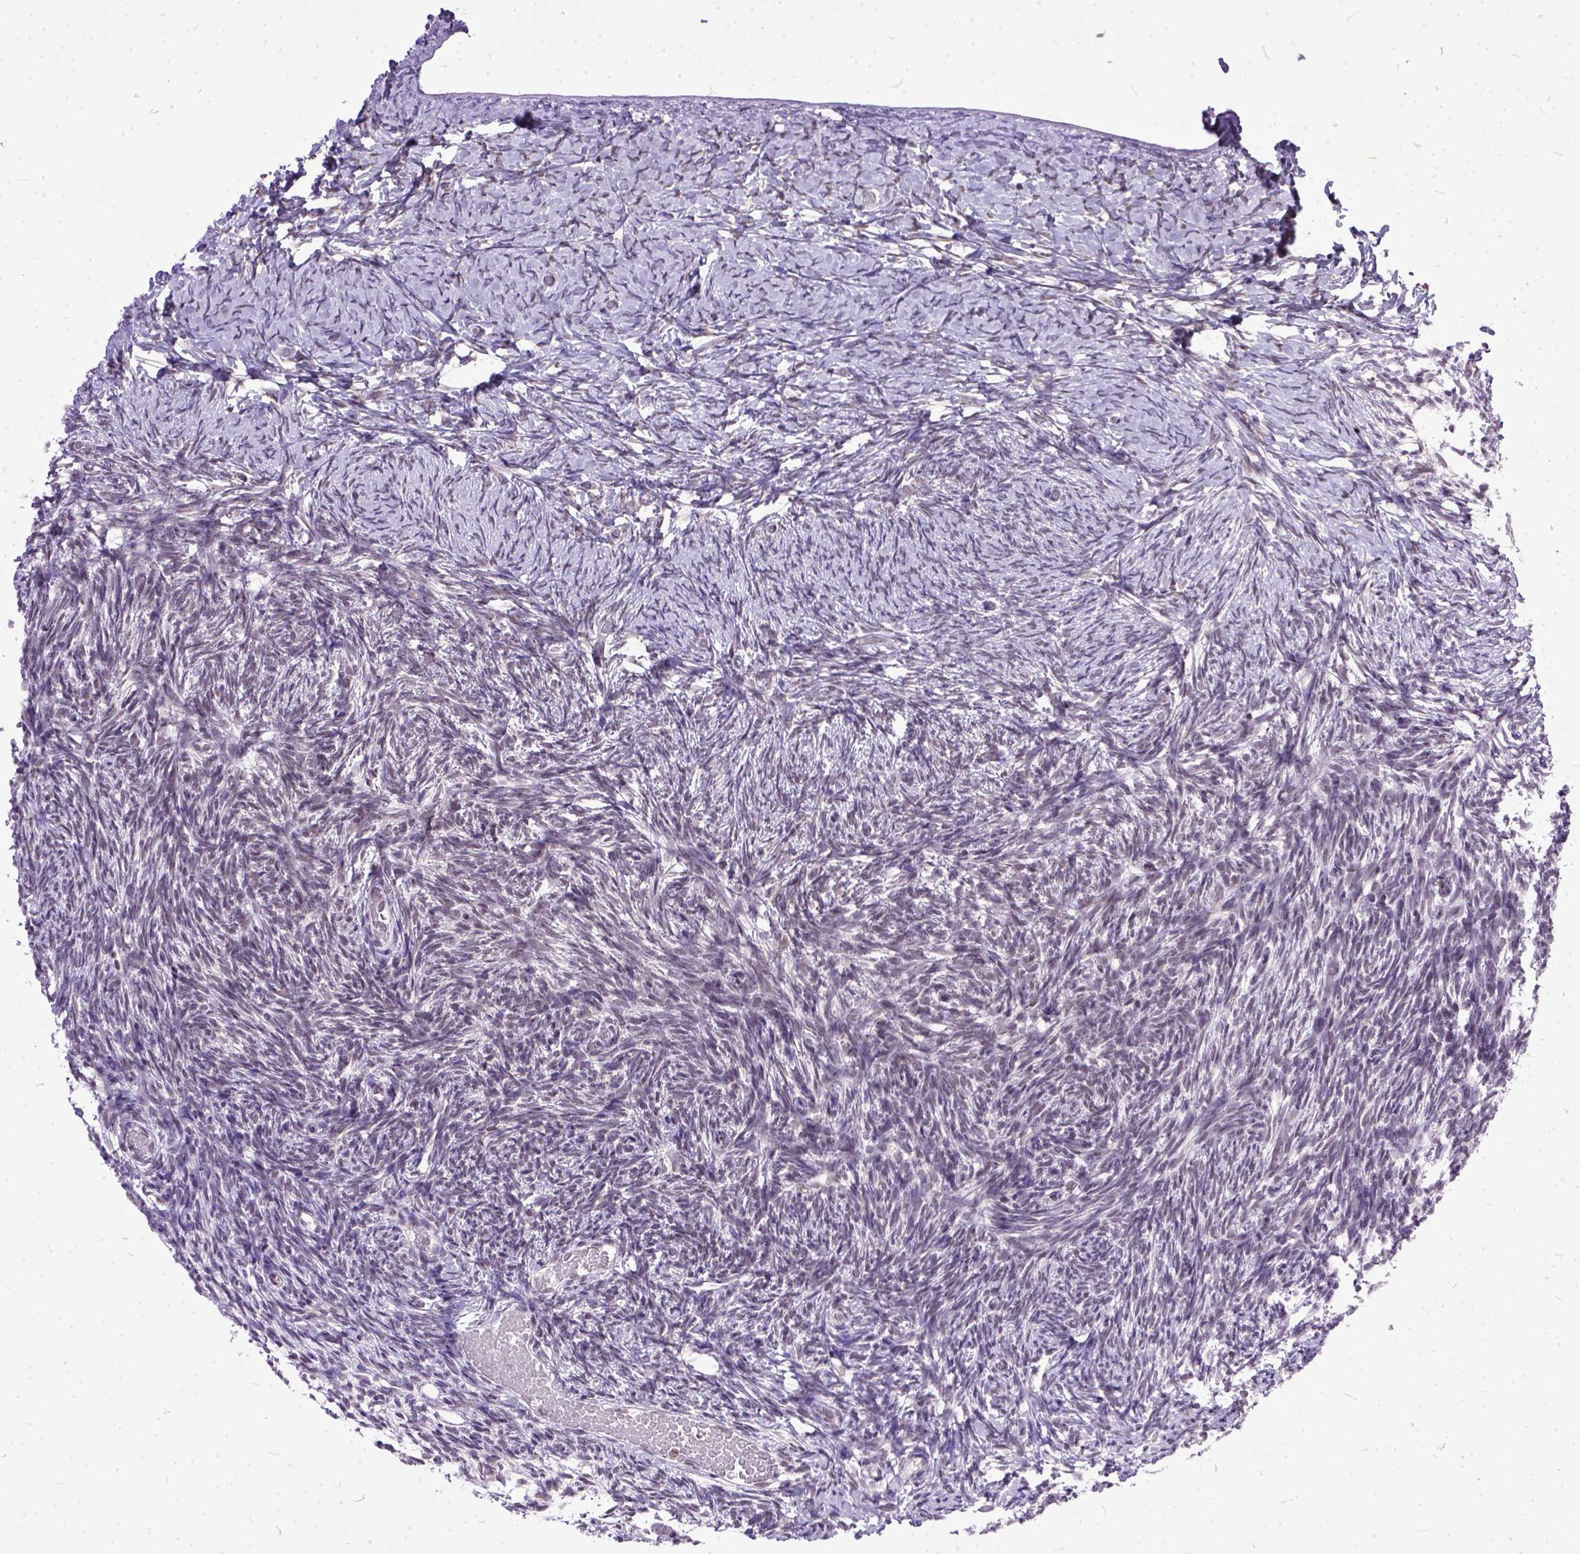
{"staining": {"intensity": "moderate", "quantity": ">75%", "location": "nuclear"}, "tissue": "ovary", "cell_type": "Follicle cells", "image_type": "normal", "snomed": [{"axis": "morphology", "description": "Normal tissue, NOS"}, {"axis": "topography", "description": "Ovary"}], "caption": "An image of ovary stained for a protein demonstrates moderate nuclear brown staining in follicle cells. Using DAB (3,3'-diaminobenzidine) (brown) and hematoxylin (blue) stains, captured at high magnification using brightfield microscopy.", "gene": "ORC5", "patient": {"sex": "female", "age": 39}}